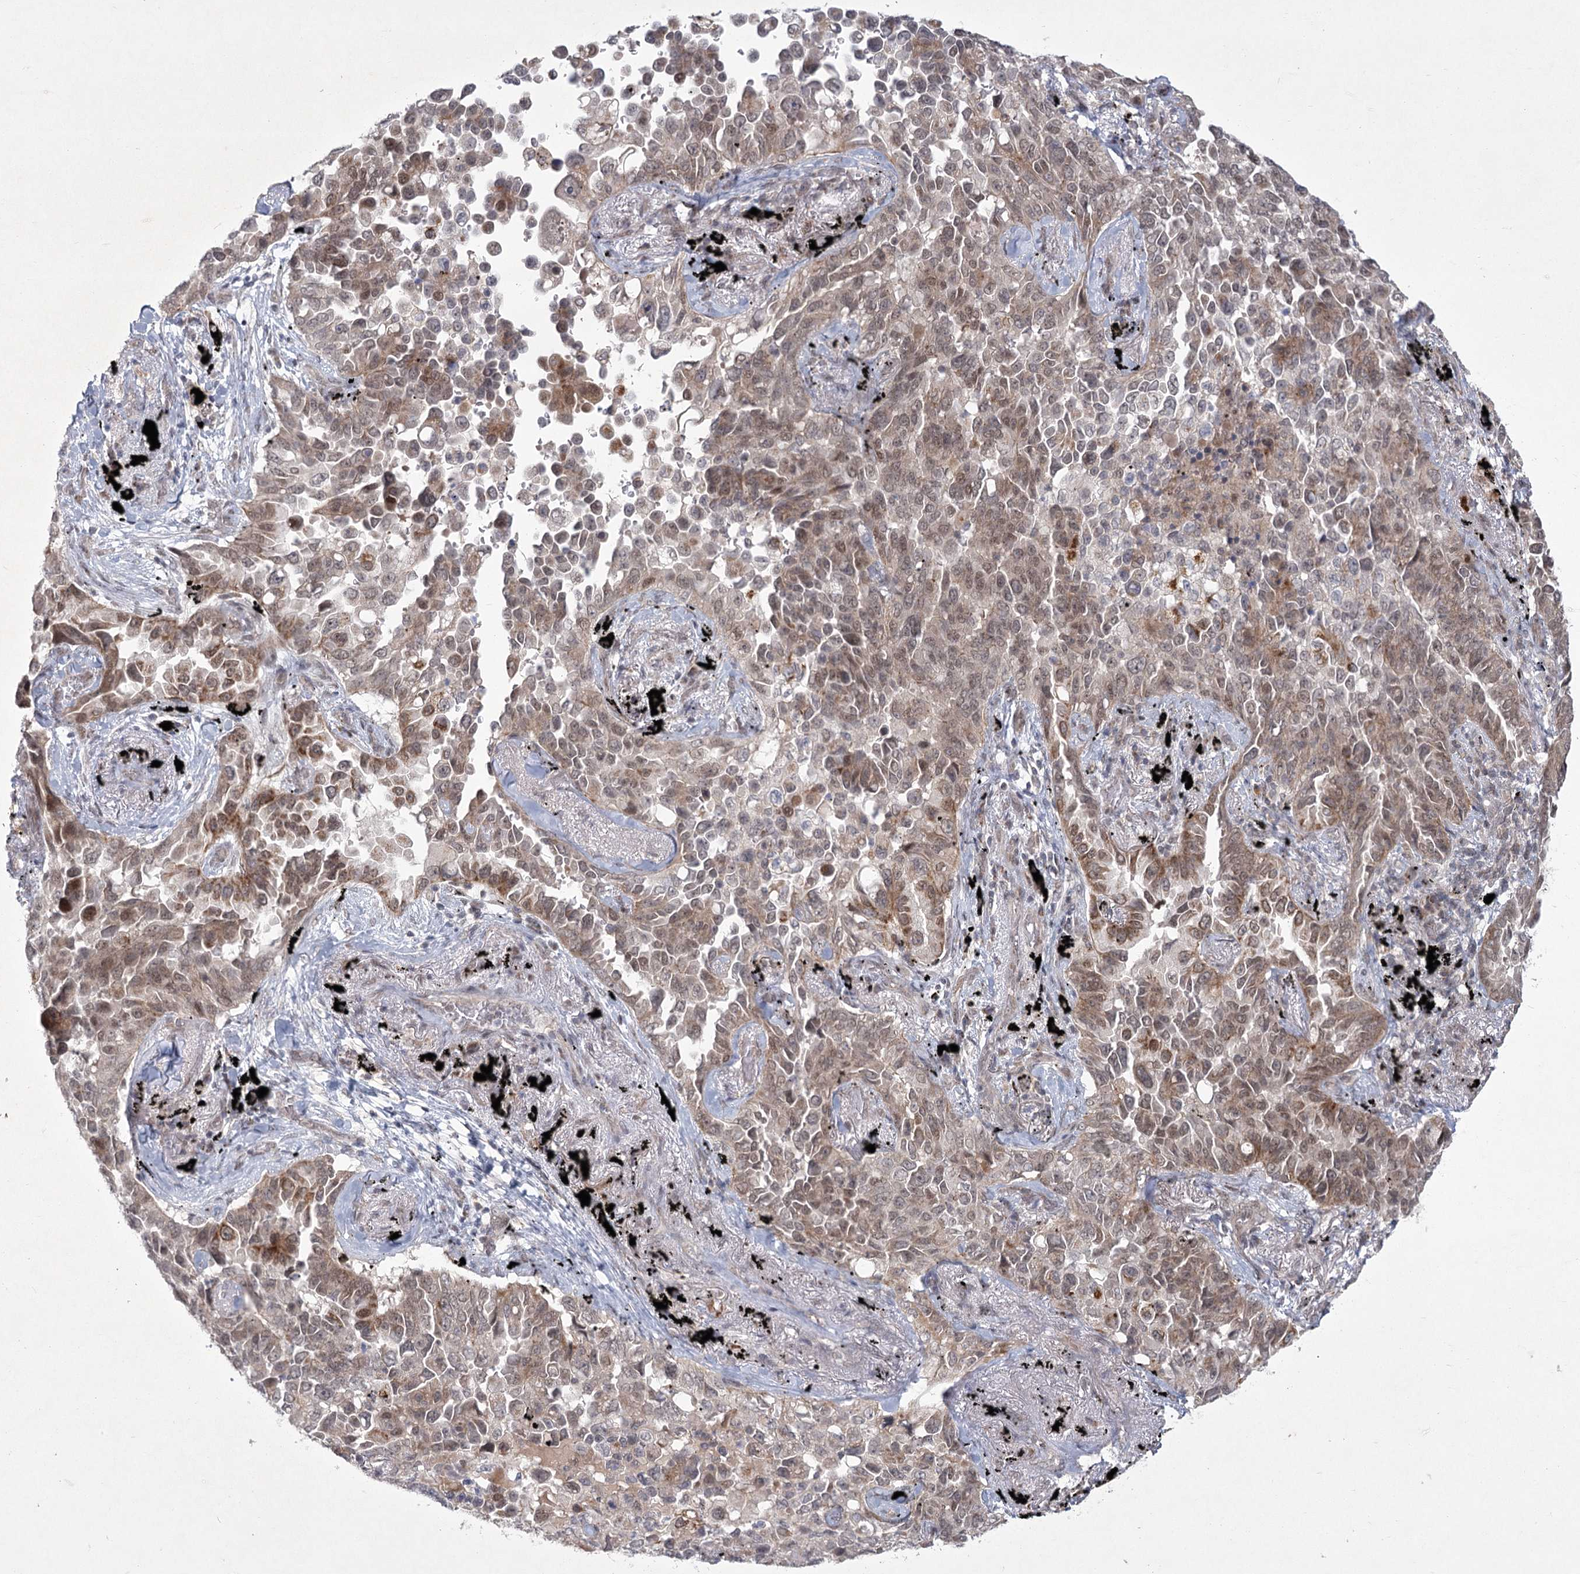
{"staining": {"intensity": "moderate", "quantity": ">75%", "location": "cytoplasmic/membranous,nuclear"}, "tissue": "lung cancer", "cell_type": "Tumor cells", "image_type": "cancer", "snomed": [{"axis": "morphology", "description": "Adenocarcinoma, NOS"}, {"axis": "topography", "description": "Lung"}], "caption": "A brown stain shows moderate cytoplasmic/membranous and nuclear positivity of a protein in human lung adenocarcinoma tumor cells.", "gene": "CIB4", "patient": {"sex": "female", "age": 67}}